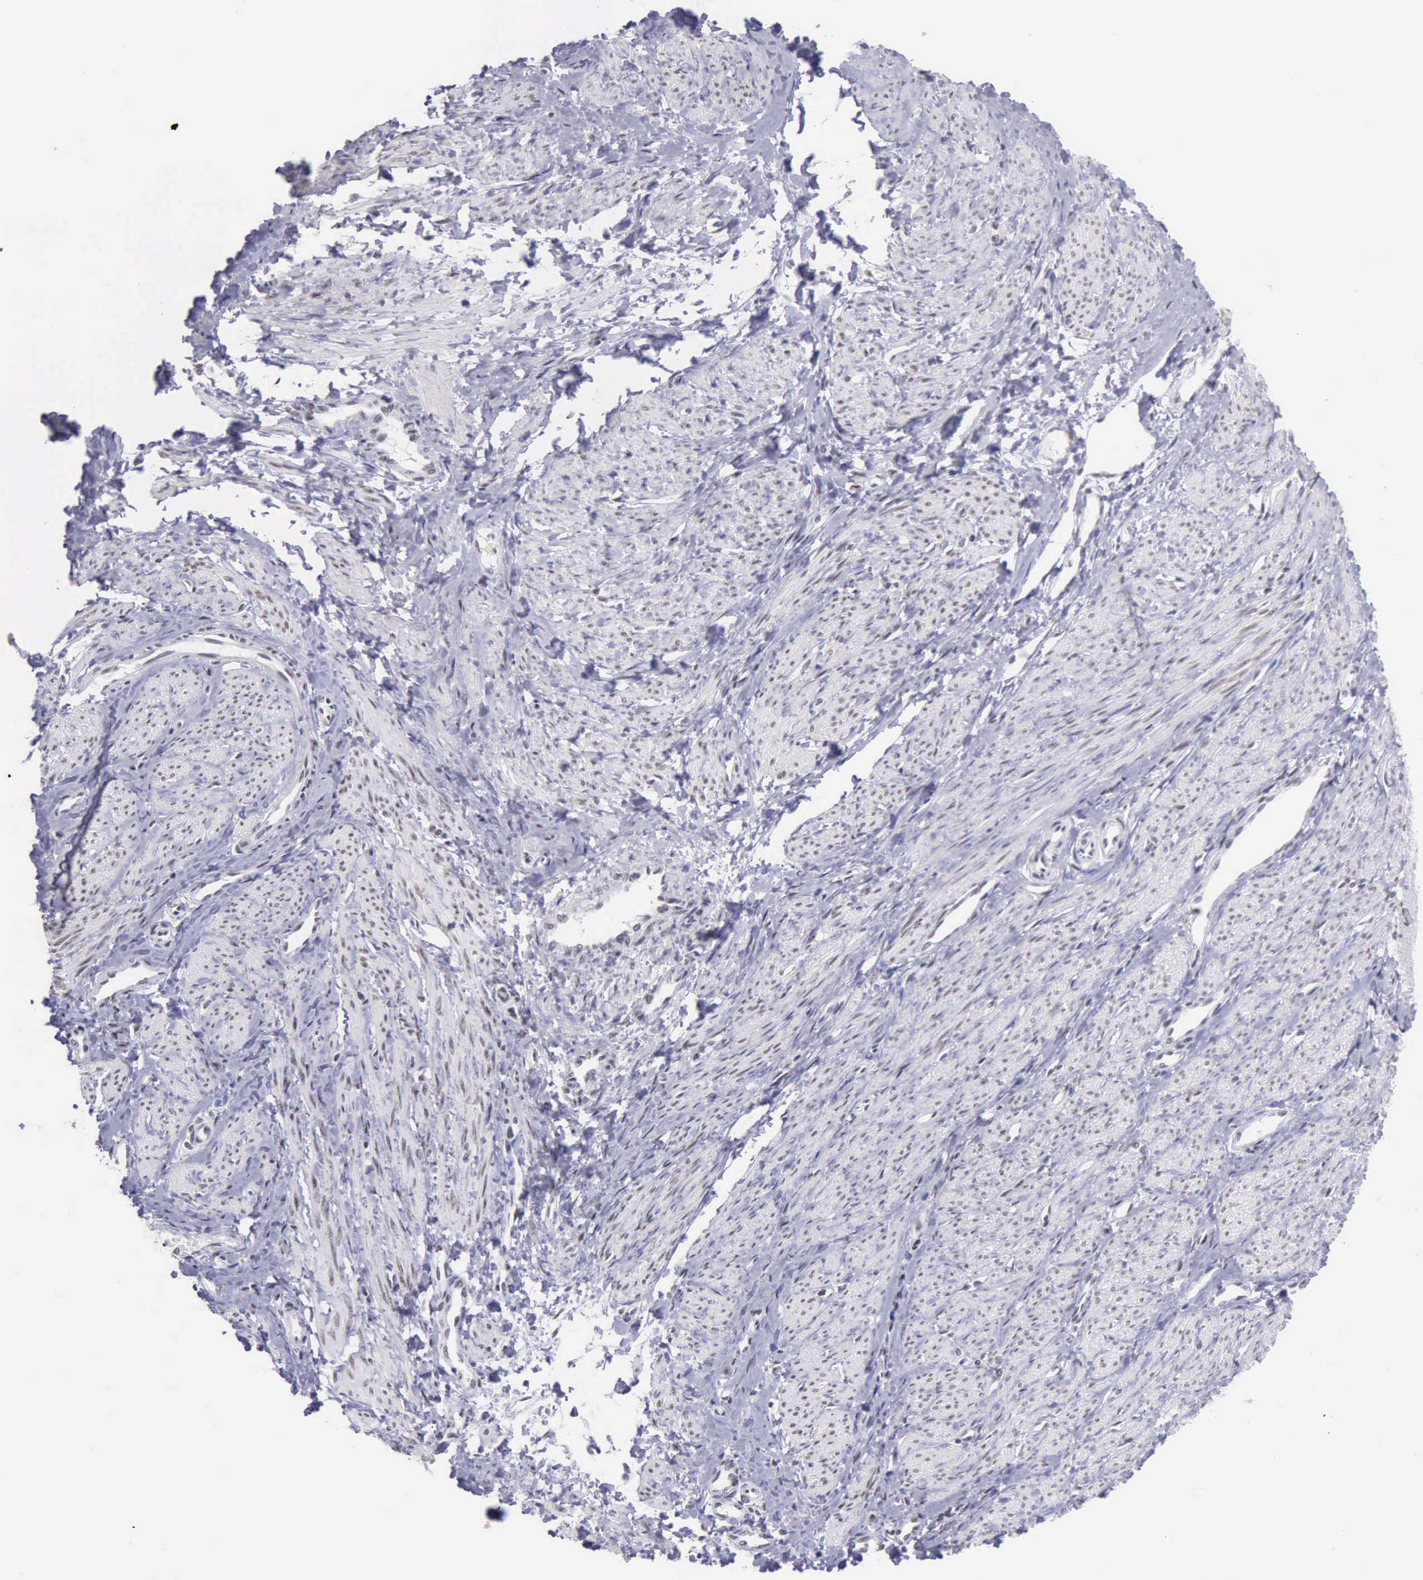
{"staining": {"intensity": "weak", "quantity": "25%-75%", "location": "nuclear"}, "tissue": "smooth muscle", "cell_type": "Smooth muscle cells", "image_type": "normal", "snomed": [{"axis": "morphology", "description": "Normal tissue, NOS"}, {"axis": "topography", "description": "Smooth muscle"}, {"axis": "topography", "description": "Uterus"}], "caption": "IHC of normal human smooth muscle reveals low levels of weak nuclear staining in about 25%-75% of smooth muscle cells.", "gene": "EP300", "patient": {"sex": "female", "age": 39}}